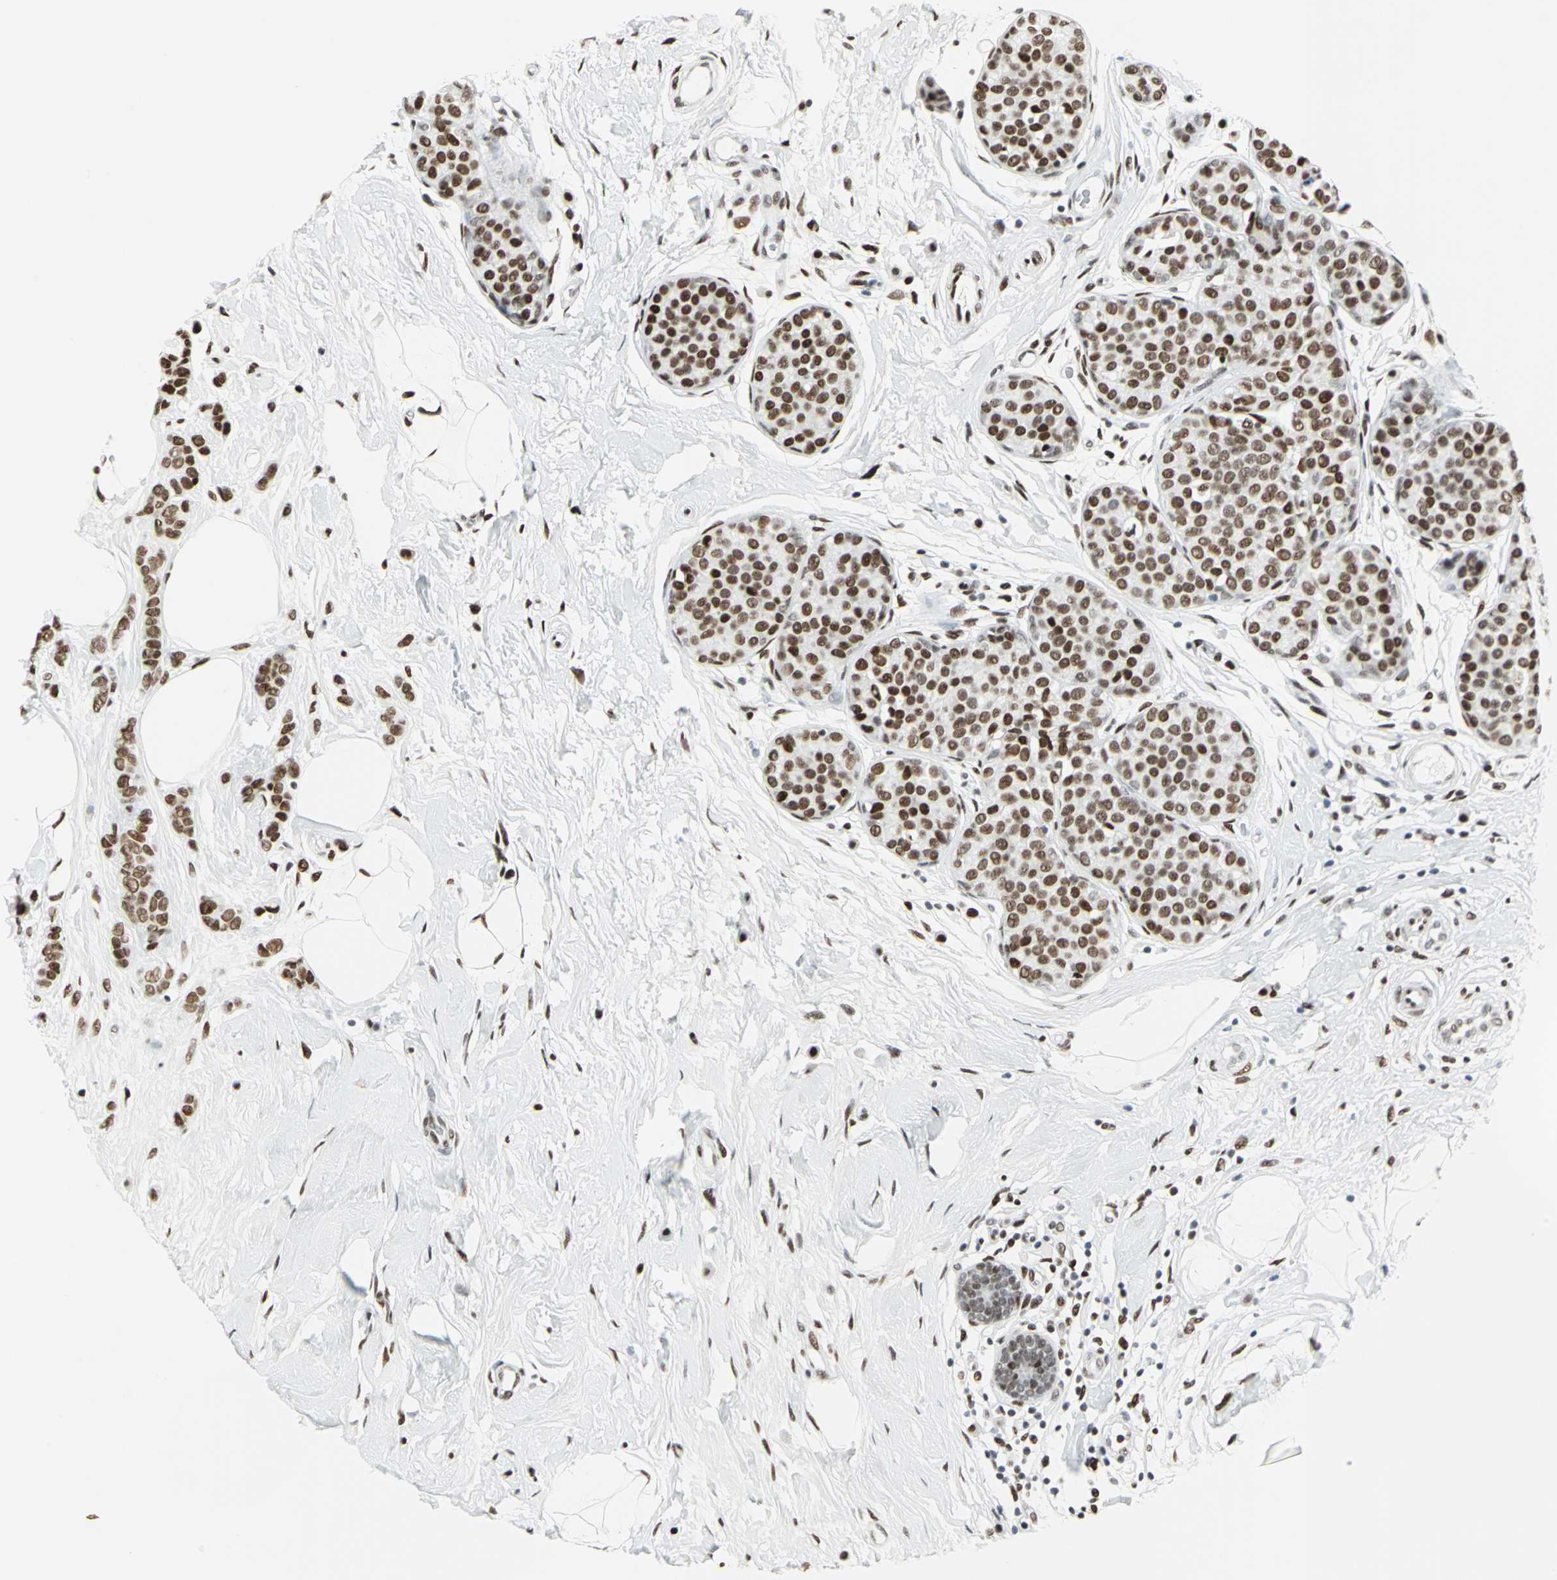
{"staining": {"intensity": "strong", "quantity": ">75%", "location": "nuclear"}, "tissue": "breast cancer", "cell_type": "Tumor cells", "image_type": "cancer", "snomed": [{"axis": "morphology", "description": "Lobular carcinoma, in situ"}, {"axis": "morphology", "description": "Lobular carcinoma"}, {"axis": "topography", "description": "Breast"}], "caption": "Breast lobular carcinoma stained with a brown dye exhibits strong nuclear positive staining in about >75% of tumor cells.", "gene": "HDAC2", "patient": {"sex": "female", "age": 41}}